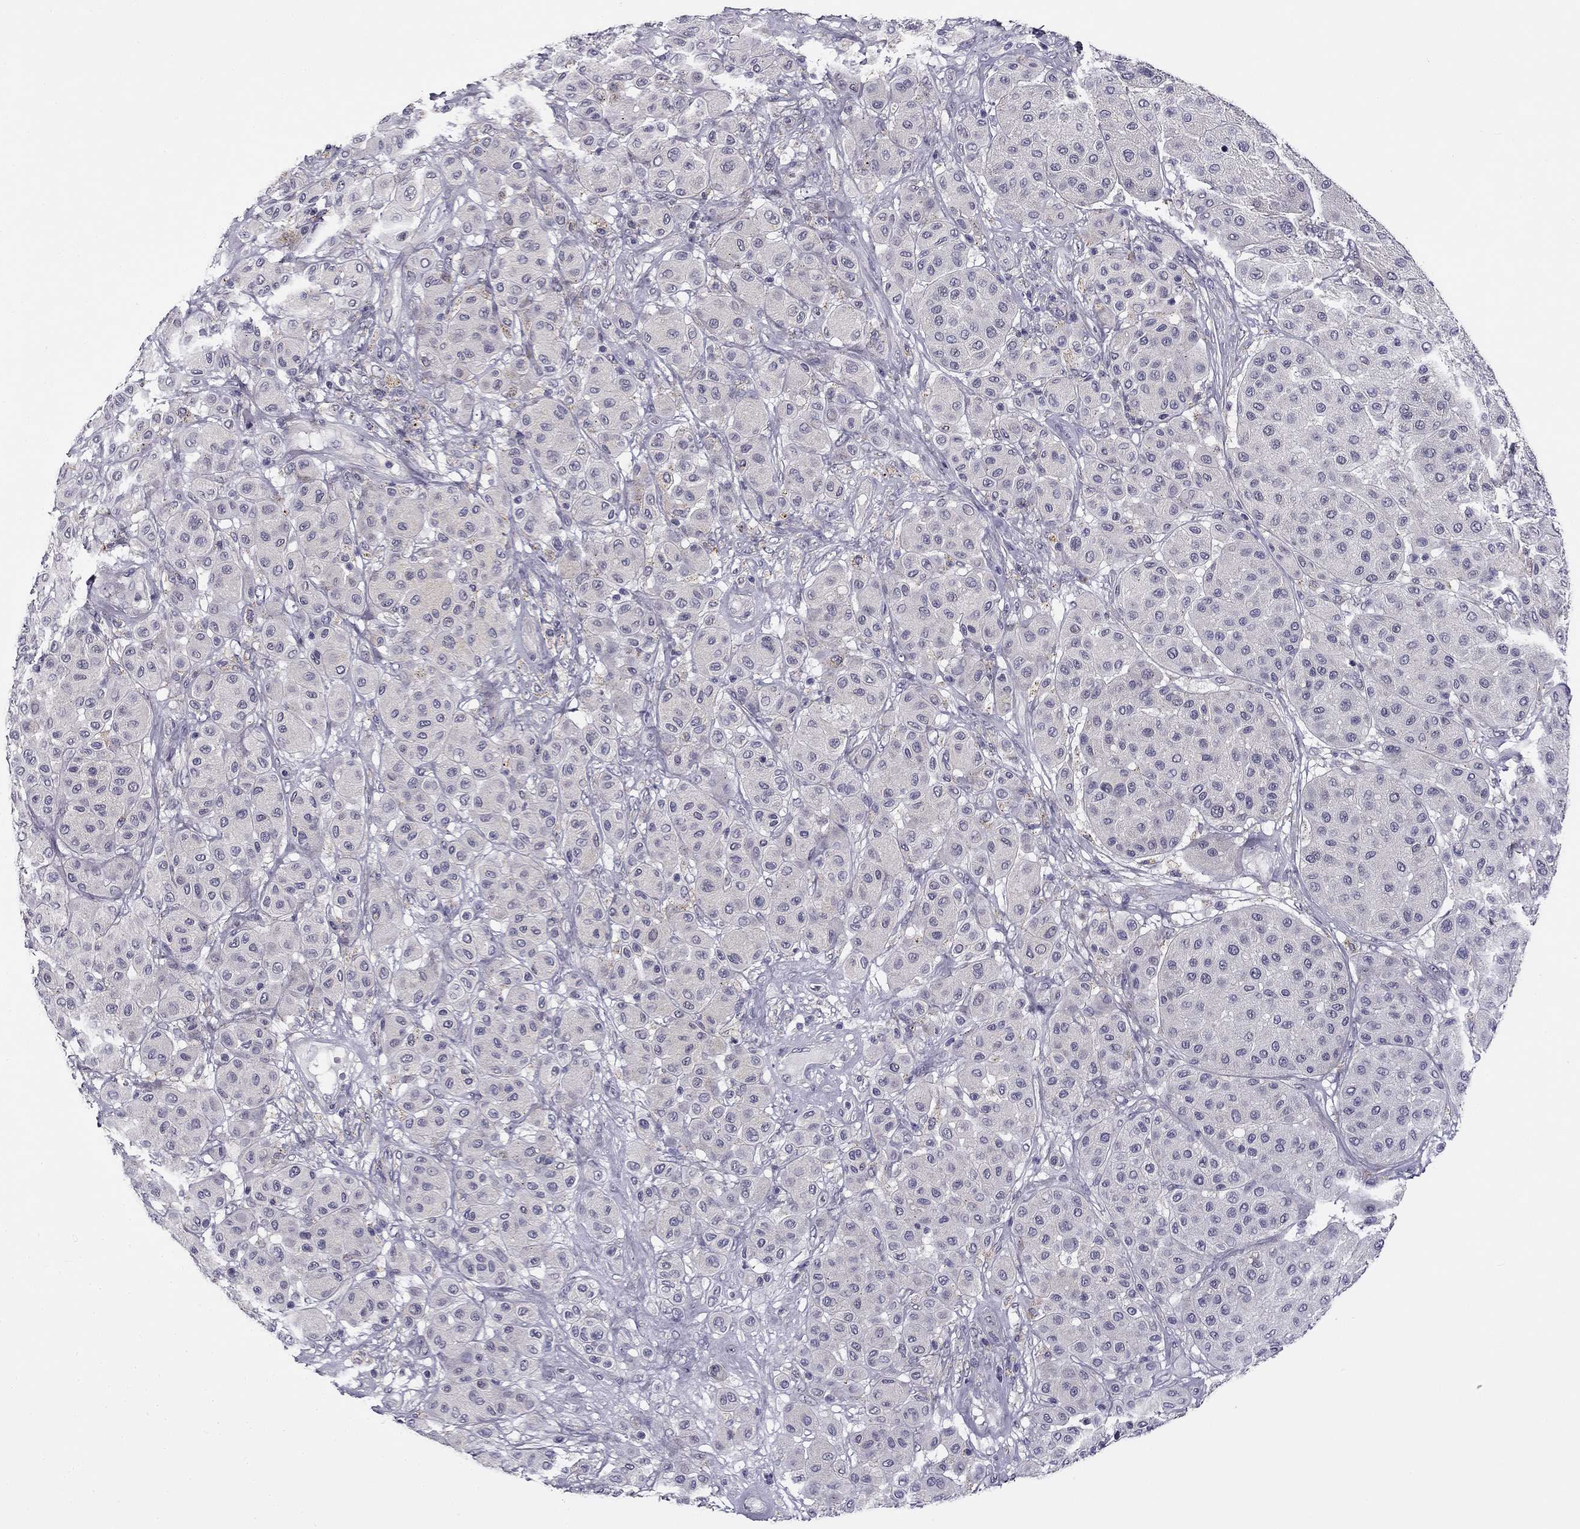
{"staining": {"intensity": "negative", "quantity": "none", "location": "none"}, "tissue": "melanoma", "cell_type": "Tumor cells", "image_type": "cancer", "snomed": [{"axis": "morphology", "description": "Malignant melanoma, Metastatic site"}, {"axis": "topography", "description": "Smooth muscle"}], "caption": "There is no significant expression in tumor cells of malignant melanoma (metastatic site). (DAB (3,3'-diaminobenzidine) immunohistochemistry with hematoxylin counter stain).", "gene": "CNR1", "patient": {"sex": "male", "age": 41}}